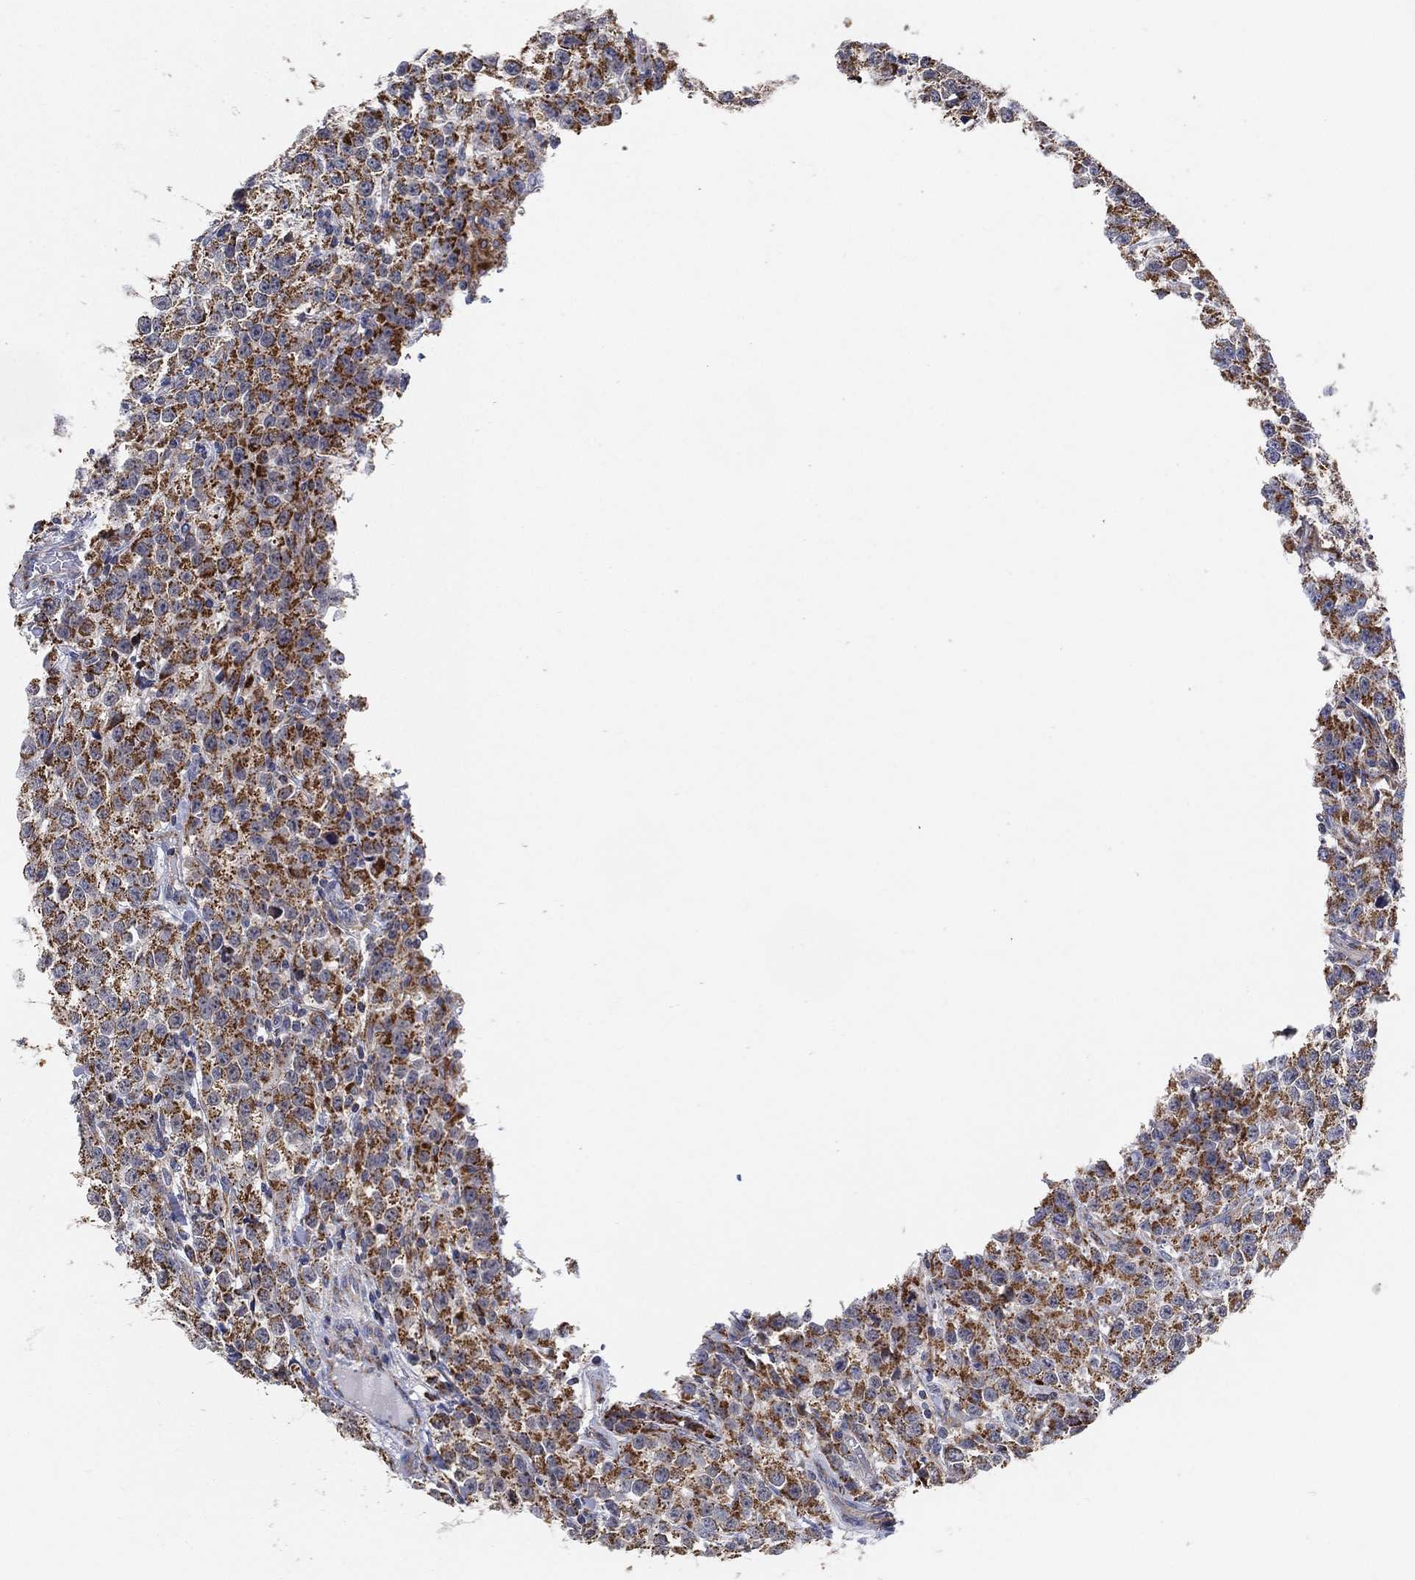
{"staining": {"intensity": "strong", "quantity": ">75%", "location": "cytoplasmic/membranous"}, "tissue": "testis cancer", "cell_type": "Tumor cells", "image_type": "cancer", "snomed": [{"axis": "morphology", "description": "Seminoma, NOS"}, {"axis": "topography", "description": "Testis"}], "caption": "IHC (DAB) staining of human testis seminoma demonstrates strong cytoplasmic/membranous protein positivity in approximately >75% of tumor cells.", "gene": "GCAT", "patient": {"sex": "male", "age": 59}}